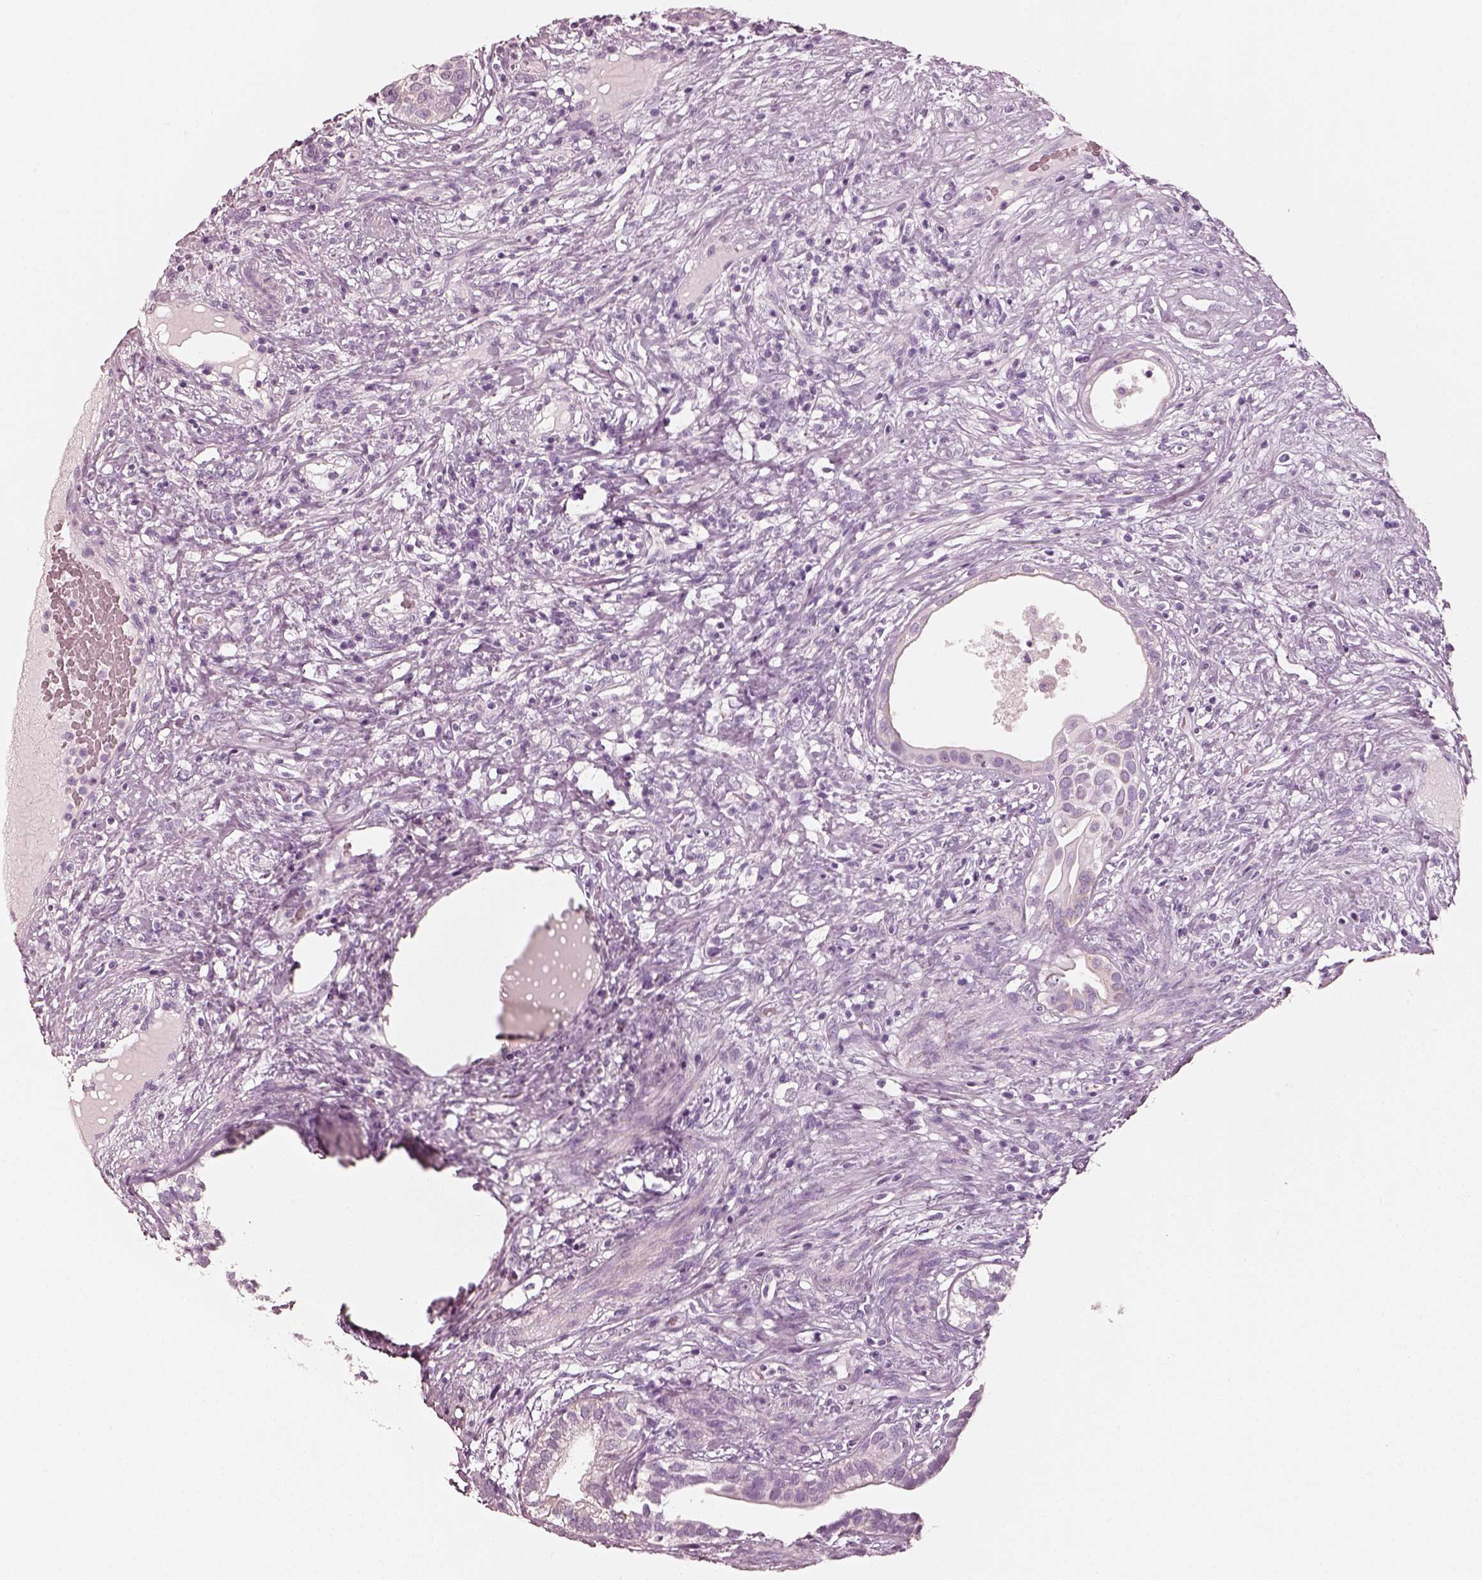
{"staining": {"intensity": "negative", "quantity": "none", "location": "none"}, "tissue": "testis cancer", "cell_type": "Tumor cells", "image_type": "cancer", "snomed": [{"axis": "morphology", "description": "Seminoma, NOS"}, {"axis": "morphology", "description": "Carcinoma, Embryonal, NOS"}, {"axis": "topography", "description": "Testis"}], "caption": "This is an immunohistochemistry (IHC) image of human testis embryonal carcinoma. There is no positivity in tumor cells.", "gene": "R3HDML", "patient": {"sex": "male", "age": 41}}